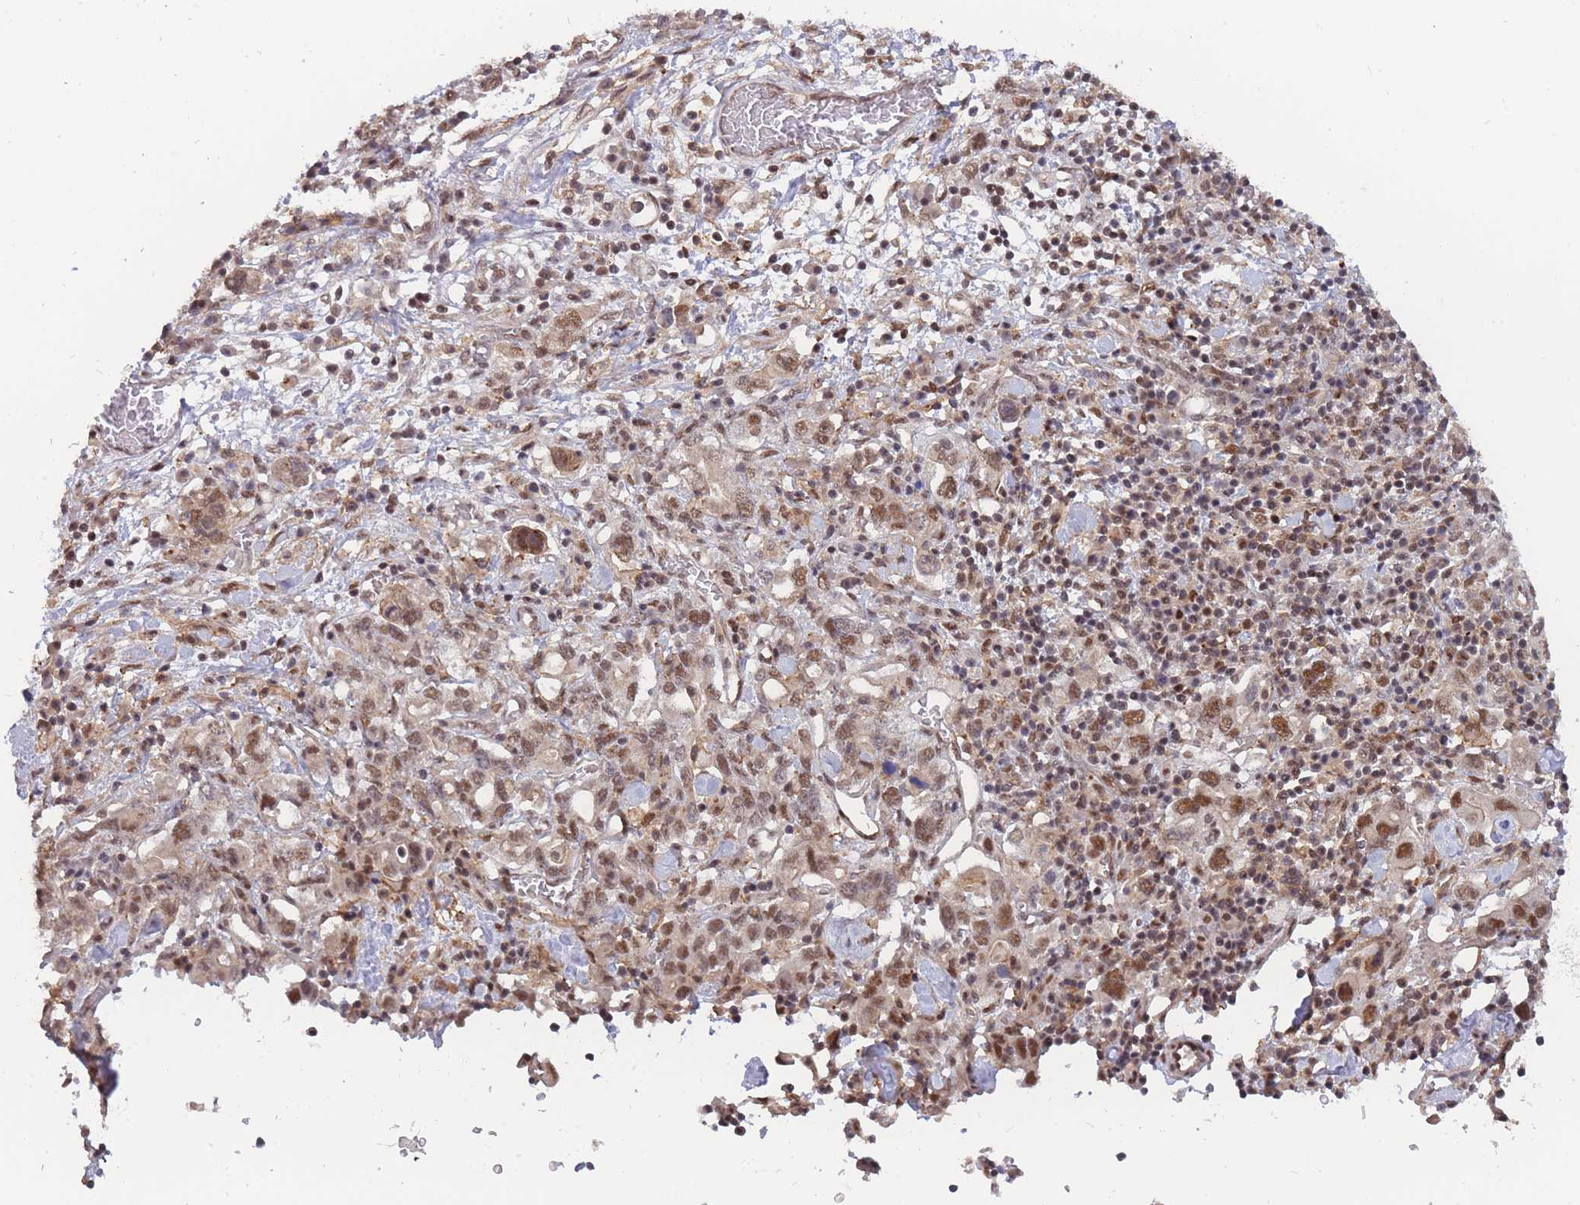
{"staining": {"intensity": "moderate", "quantity": ">75%", "location": "cytoplasmic/membranous,nuclear"}, "tissue": "stomach cancer", "cell_type": "Tumor cells", "image_type": "cancer", "snomed": [{"axis": "morphology", "description": "Adenocarcinoma, NOS"}, {"axis": "topography", "description": "Stomach, upper"}, {"axis": "topography", "description": "Stomach"}], "caption": "This image reveals immunohistochemistry staining of human stomach adenocarcinoma, with medium moderate cytoplasmic/membranous and nuclear positivity in approximately >75% of tumor cells.", "gene": "BOD1L1", "patient": {"sex": "male", "age": 62}}